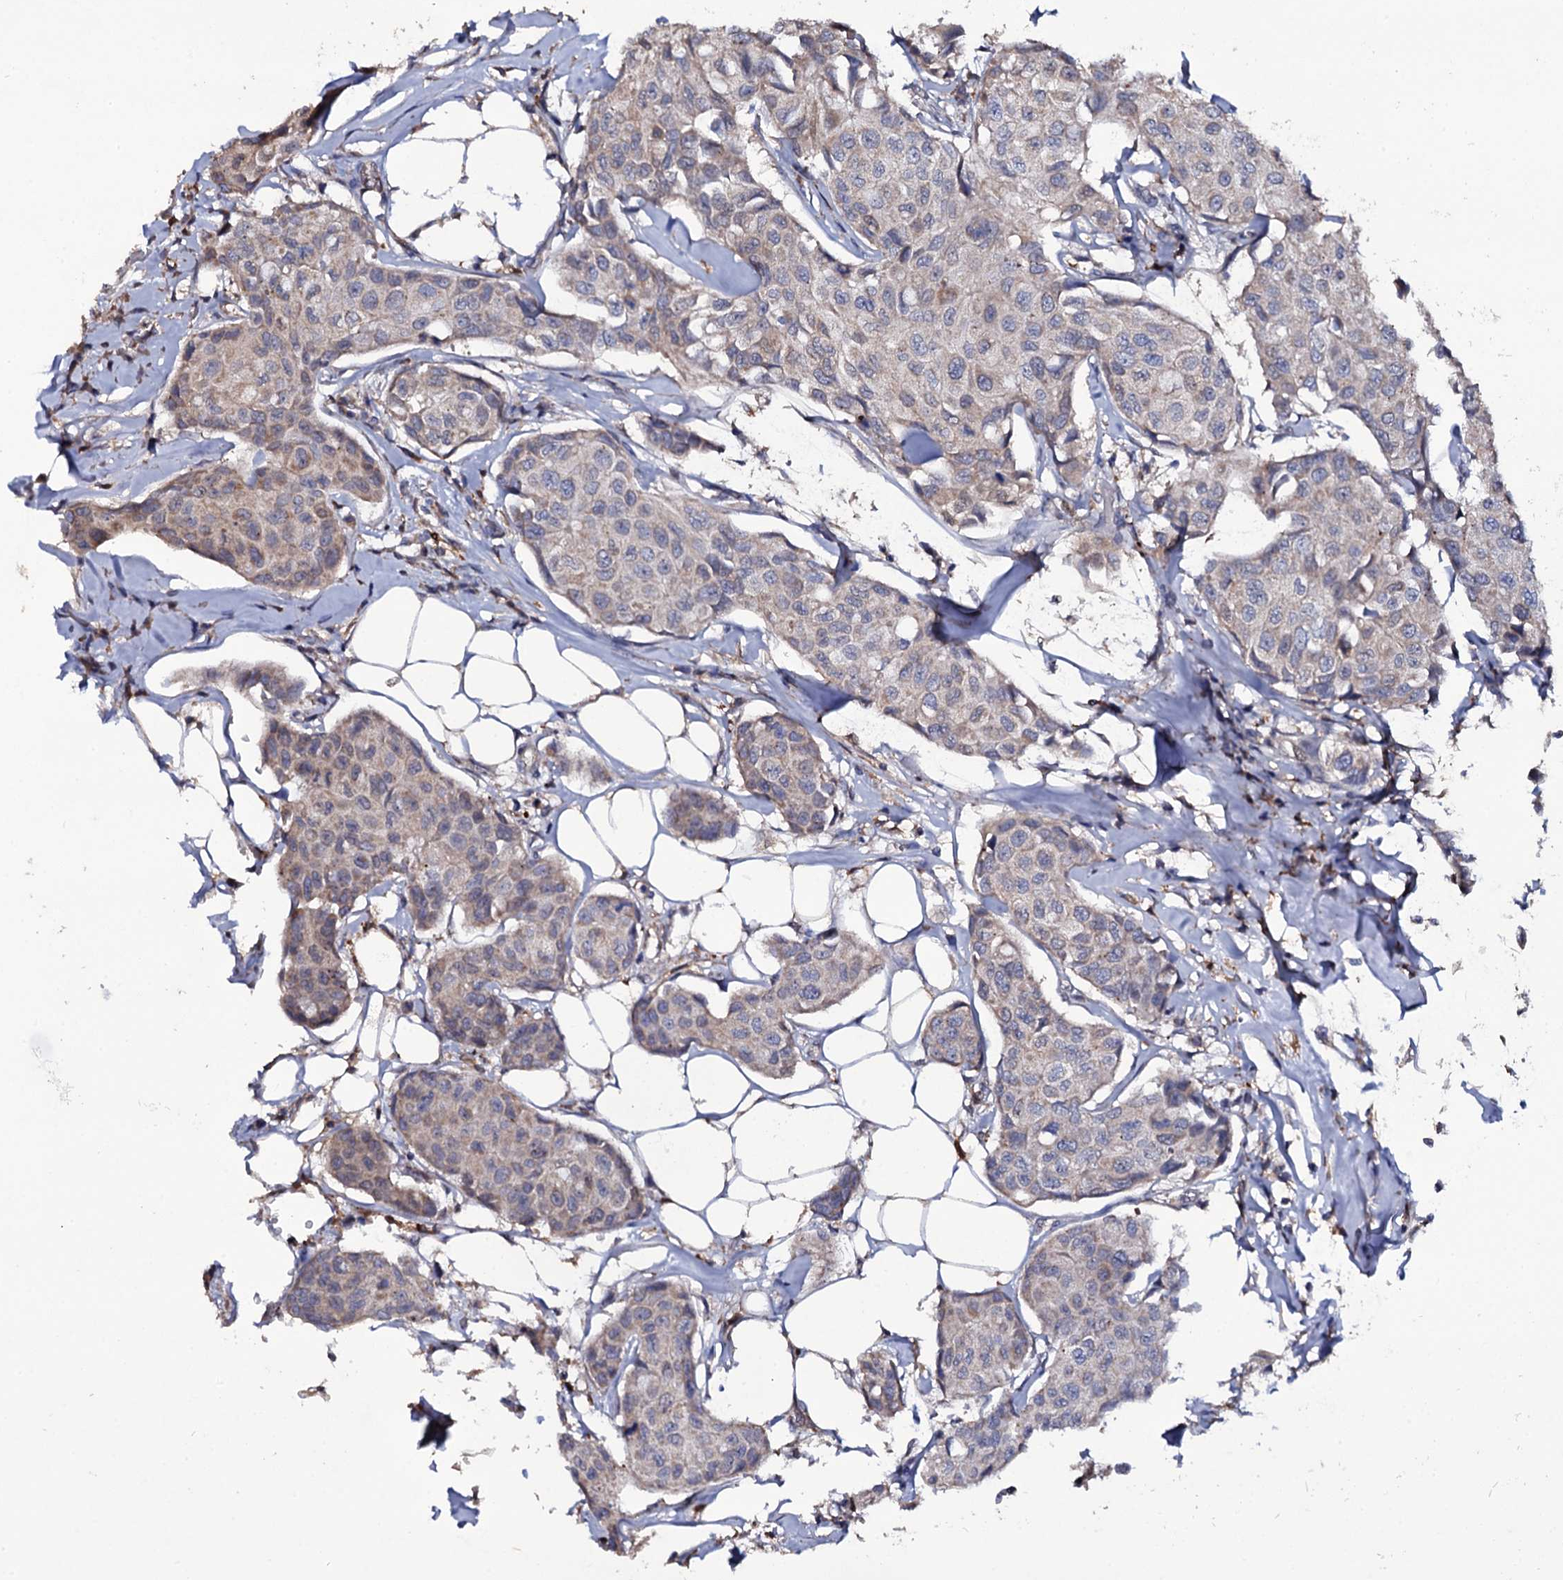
{"staining": {"intensity": "weak", "quantity": "<25%", "location": "cytoplasmic/membranous"}, "tissue": "breast cancer", "cell_type": "Tumor cells", "image_type": "cancer", "snomed": [{"axis": "morphology", "description": "Duct carcinoma"}, {"axis": "topography", "description": "Breast"}], "caption": "DAB (3,3'-diaminobenzidine) immunohistochemical staining of human breast infiltrating ductal carcinoma demonstrates no significant expression in tumor cells.", "gene": "CRYL1", "patient": {"sex": "female", "age": 80}}